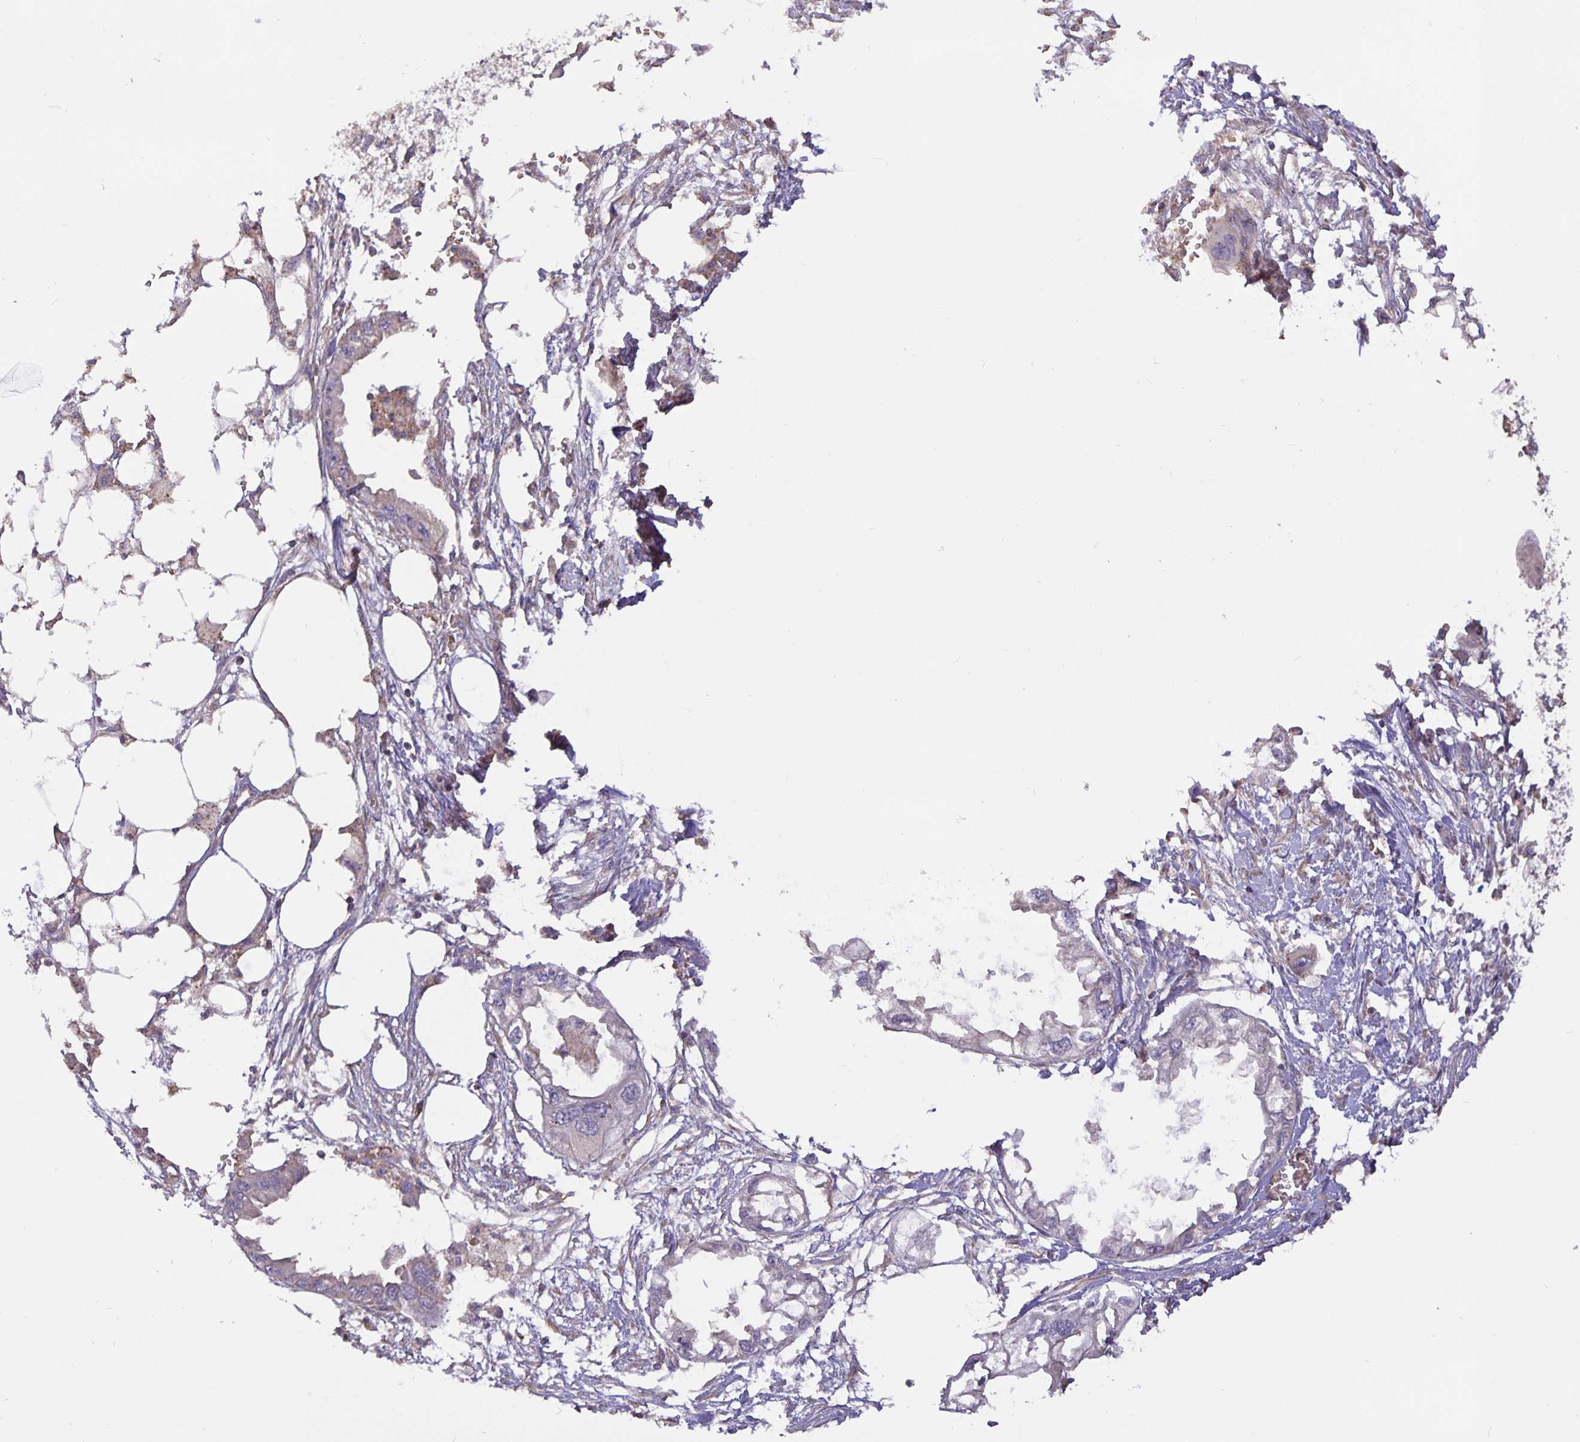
{"staining": {"intensity": "negative", "quantity": "none", "location": "none"}, "tissue": "endometrial cancer", "cell_type": "Tumor cells", "image_type": "cancer", "snomed": [{"axis": "morphology", "description": "Adenocarcinoma, NOS"}, {"axis": "morphology", "description": "Adenocarcinoma, metastatic, NOS"}, {"axis": "topography", "description": "Adipose tissue"}, {"axis": "topography", "description": "Endometrium"}], "caption": "The IHC photomicrograph has no significant expression in tumor cells of endometrial cancer (metastatic adenocarcinoma) tissue.", "gene": "TMEM71", "patient": {"sex": "female", "age": 67}}